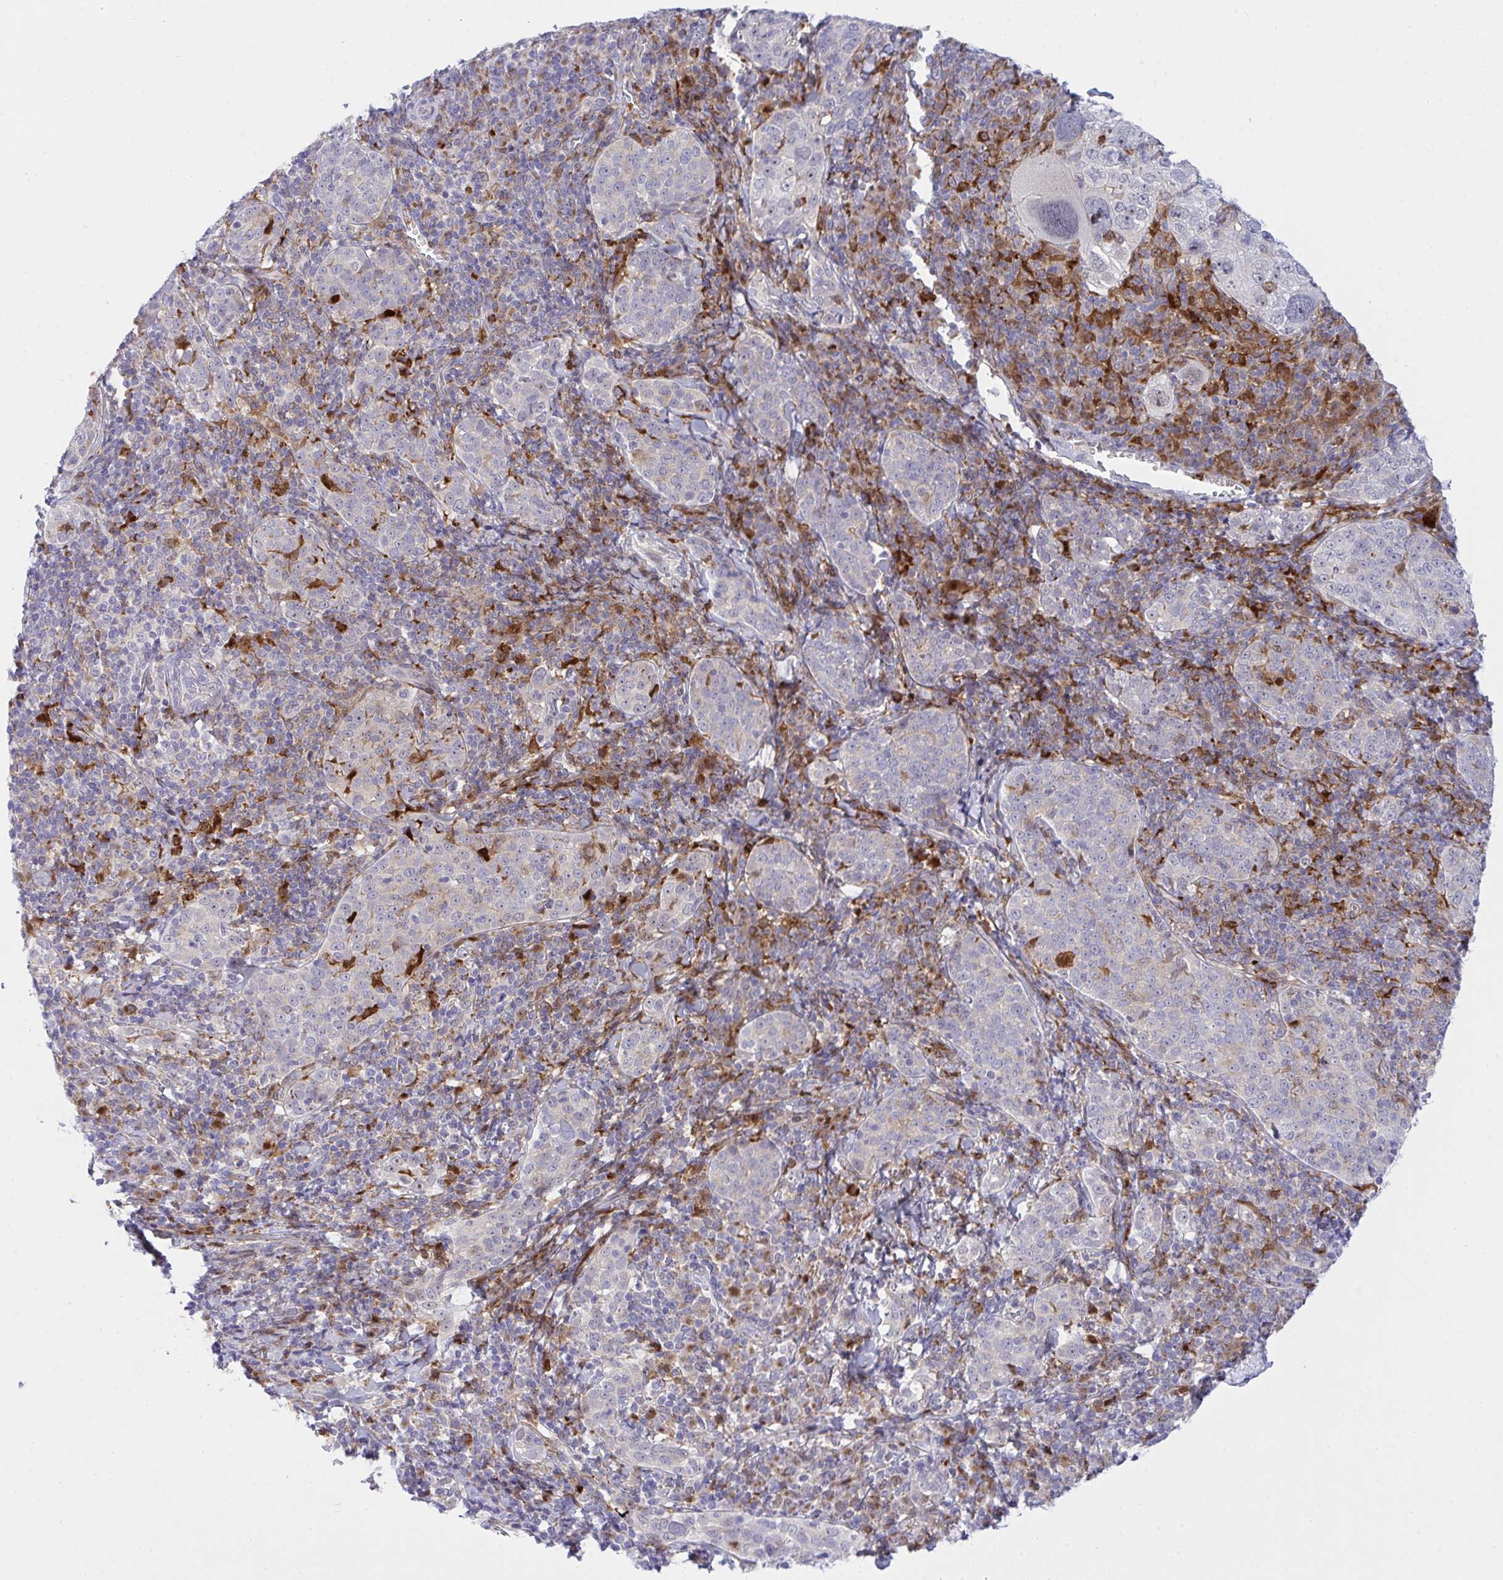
{"staining": {"intensity": "moderate", "quantity": "<25%", "location": "nuclear"}, "tissue": "cervical cancer", "cell_type": "Tumor cells", "image_type": "cancer", "snomed": [{"axis": "morphology", "description": "Squamous cell carcinoma, NOS"}, {"axis": "topography", "description": "Cervix"}], "caption": "The image displays a brown stain indicating the presence of a protein in the nuclear of tumor cells in cervical cancer.", "gene": "ZNF554", "patient": {"sex": "female", "age": 75}}